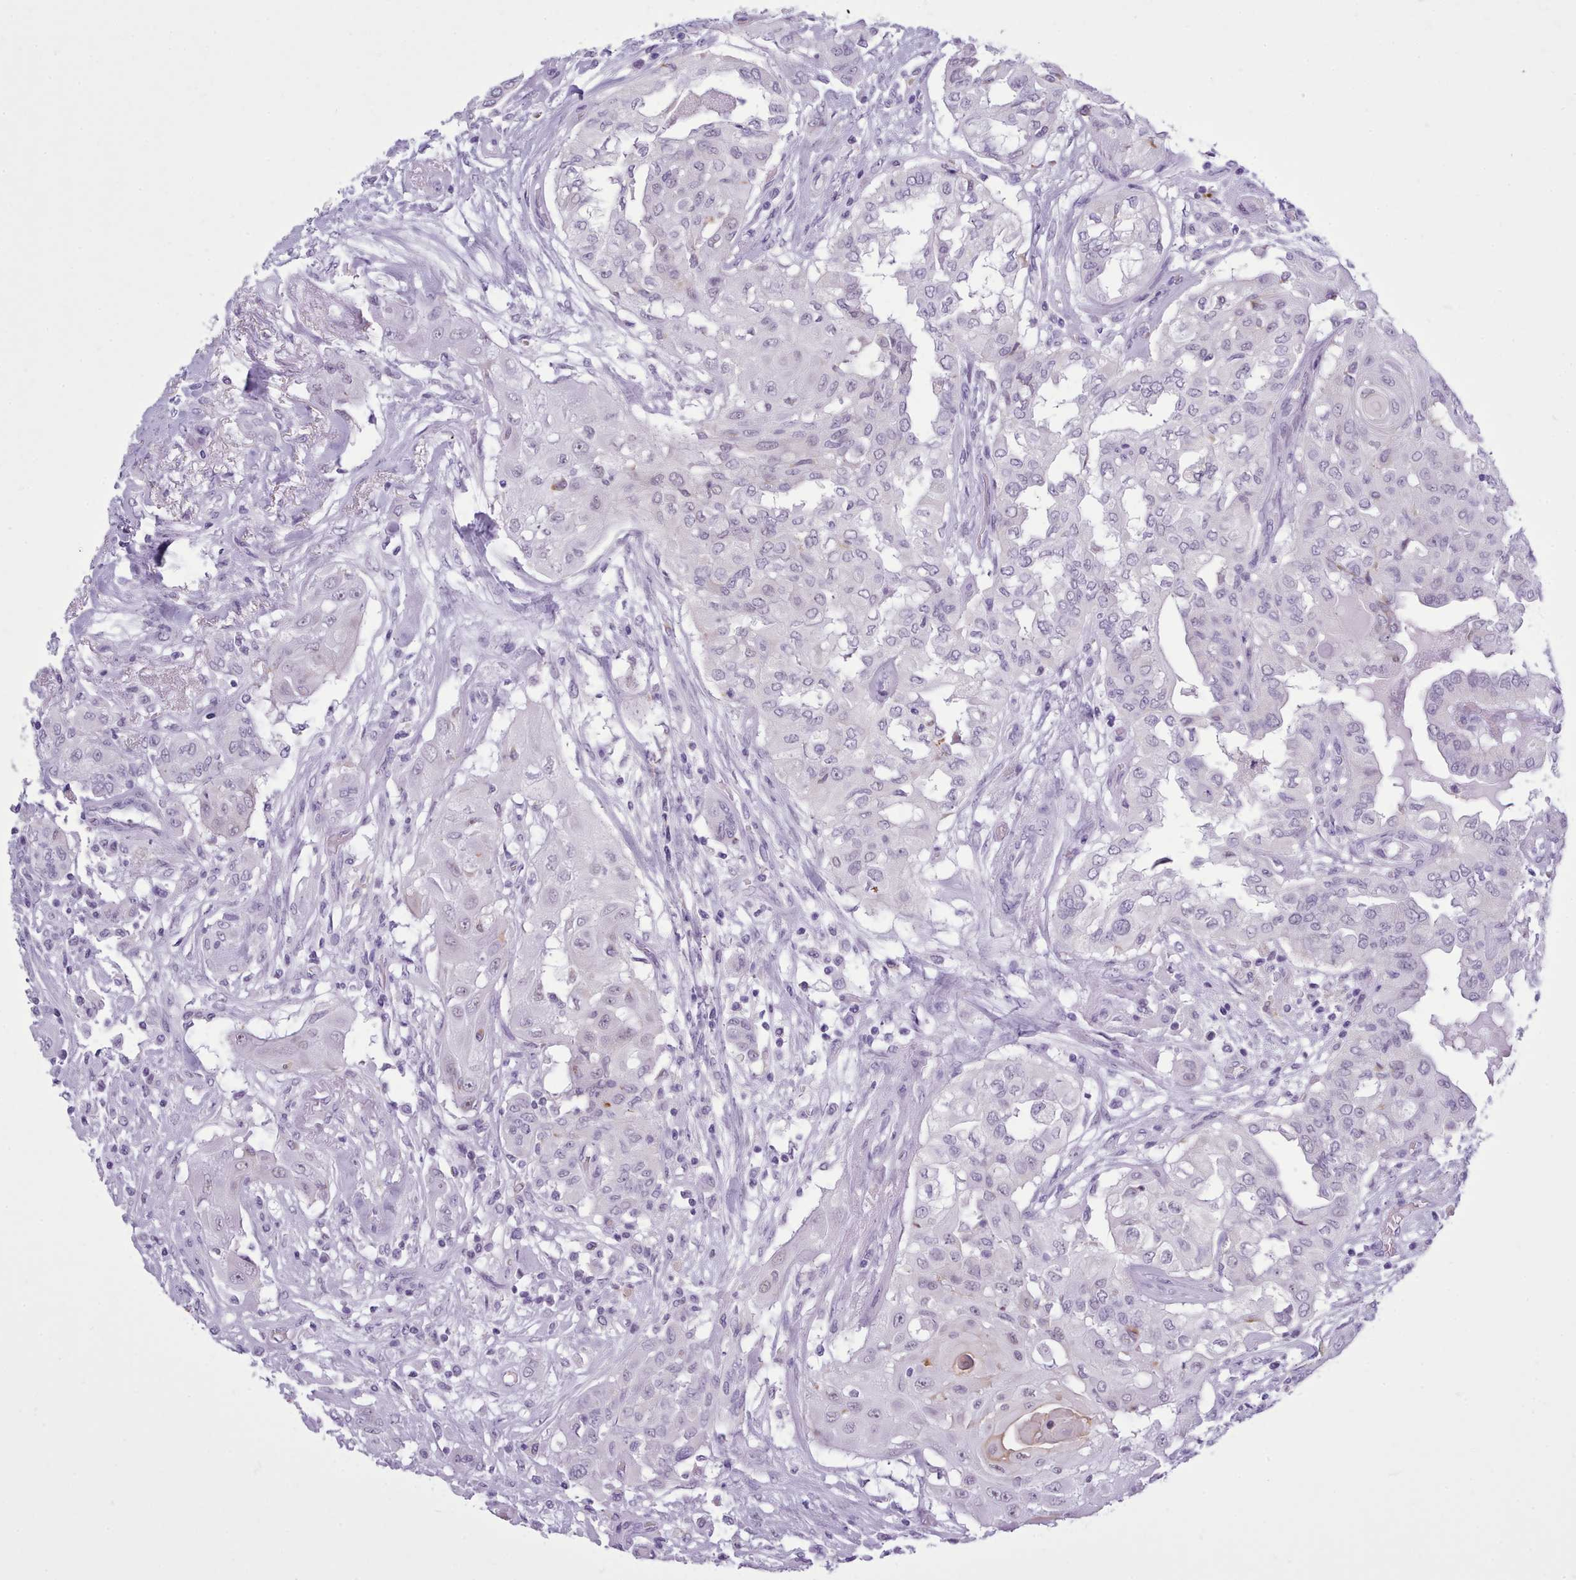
{"staining": {"intensity": "negative", "quantity": "none", "location": "none"}, "tissue": "thyroid cancer", "cell_type": "Tumor cells", "image_type": "cancer", "snomed": [{"axis": "morphology", "description": "Papillary adenocarcinoma, NOS"}, {"axis": "topography", "description": "Thyroid gland"}], "caption": "An image of human papillary adenocarcinoma (thyroid) is negative for staining in tumor cells. The staining is performed using DAB brown chromogen with nuclei counter-stained in using hematoxylin.", "gene": "FBXO48", "patient": {"sex": "female", "age": 59}}